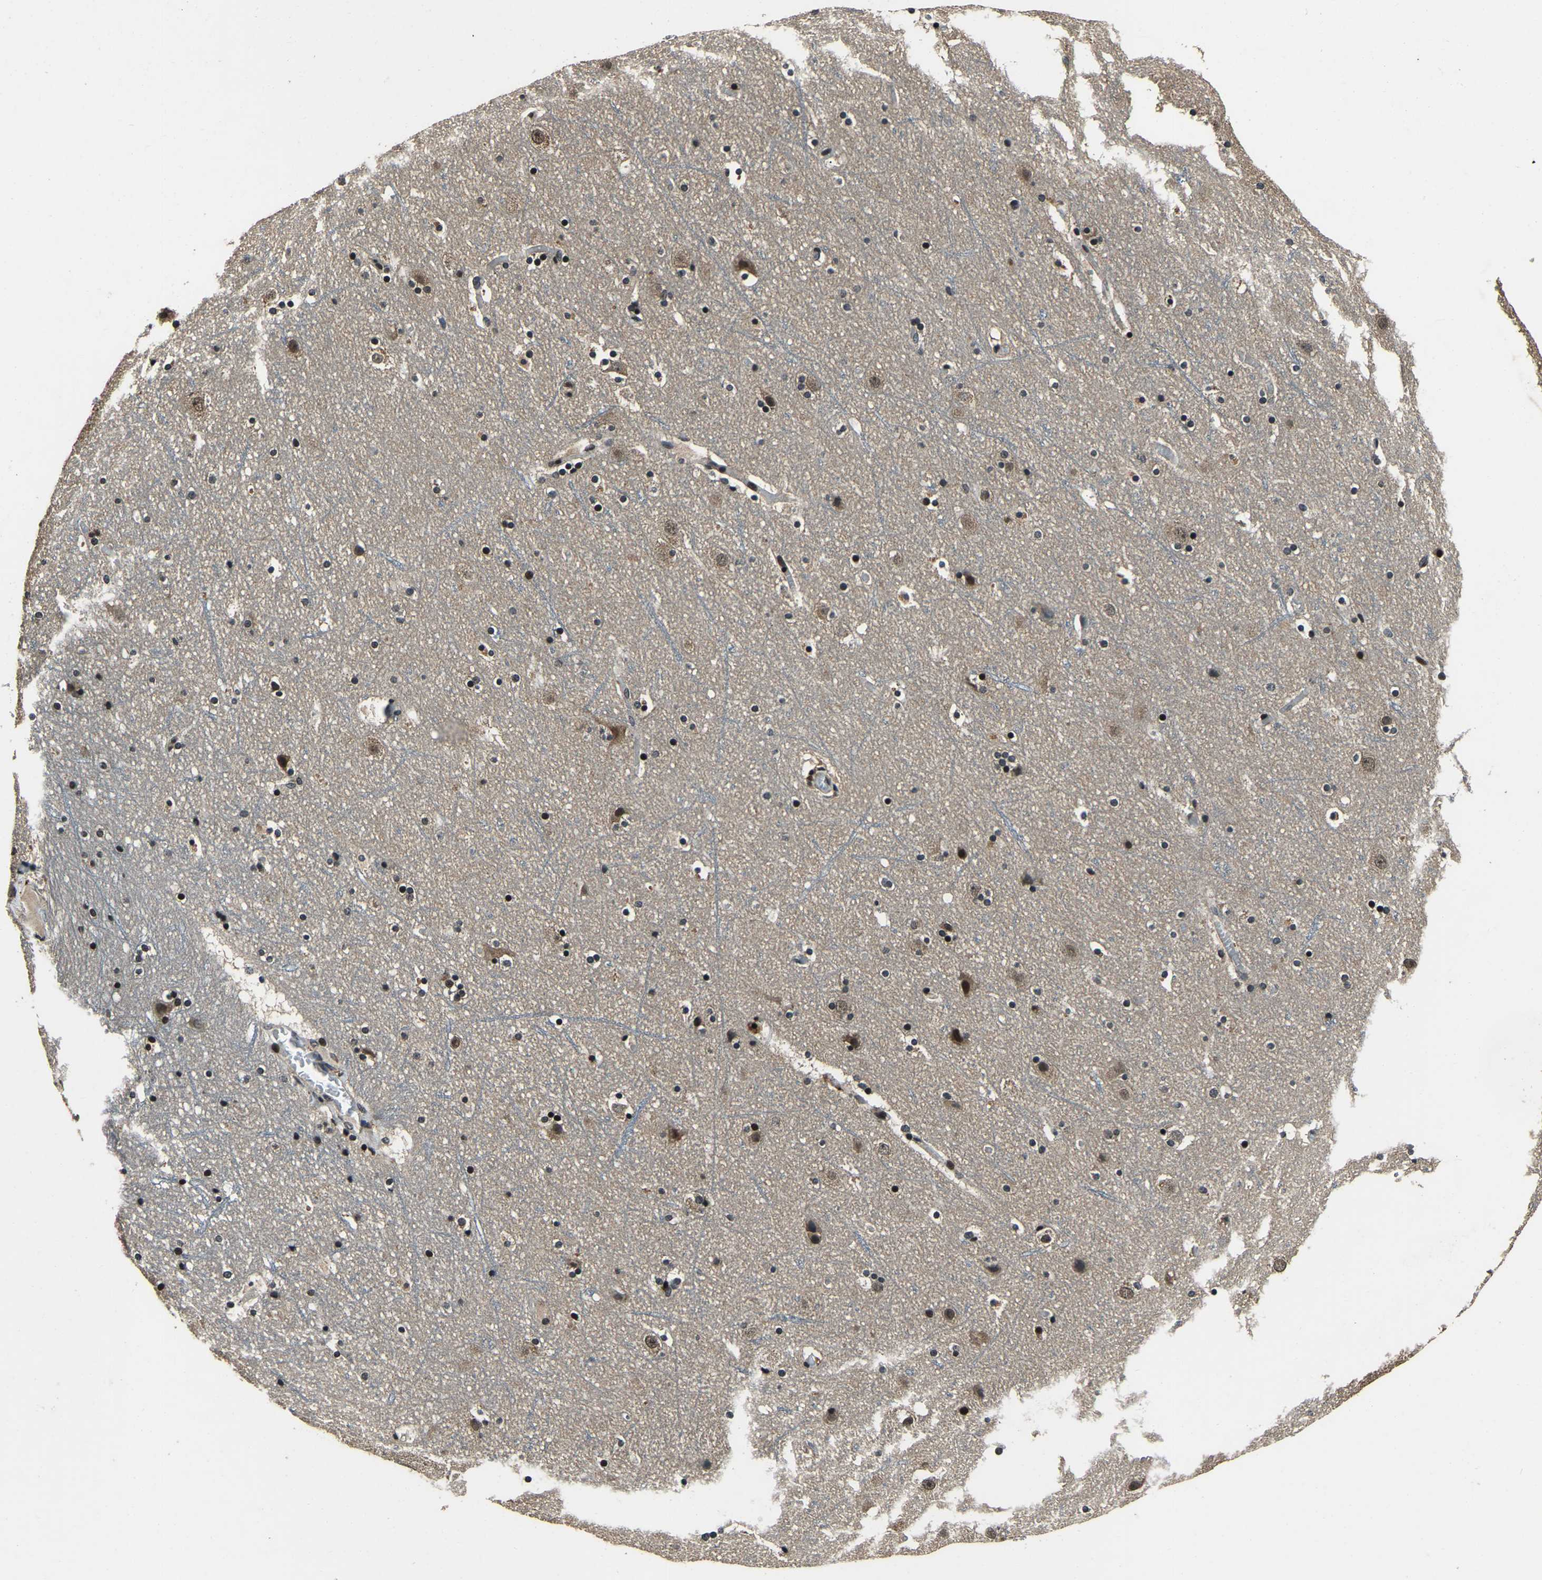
{"staining": {"intensity": "moderate", "quantity": ">75%", "location": "nuclear"}, "tissue": "cerebral cortex", "cell_type": "Endothelial cells", "image_type": "normal", "snomed": [{"axis": "morphology", "description": "Normal tissue, NOS"}, {"axis": "topography", "description": "Cerebral cortex"}], "caption": "An image of human cerebral cortex stained for a protein reveals moderate nuclear brown staining in endothelial cells. The staining was performed using DAB (3,3'-diaminobenzidine) to visualize the protein expression in brown, while the nuclei were stained in blue with hematoxylin (Magnification: 20x).", "gene": "ANKIB1", "patient": {"sex": "male", "age": 45}}